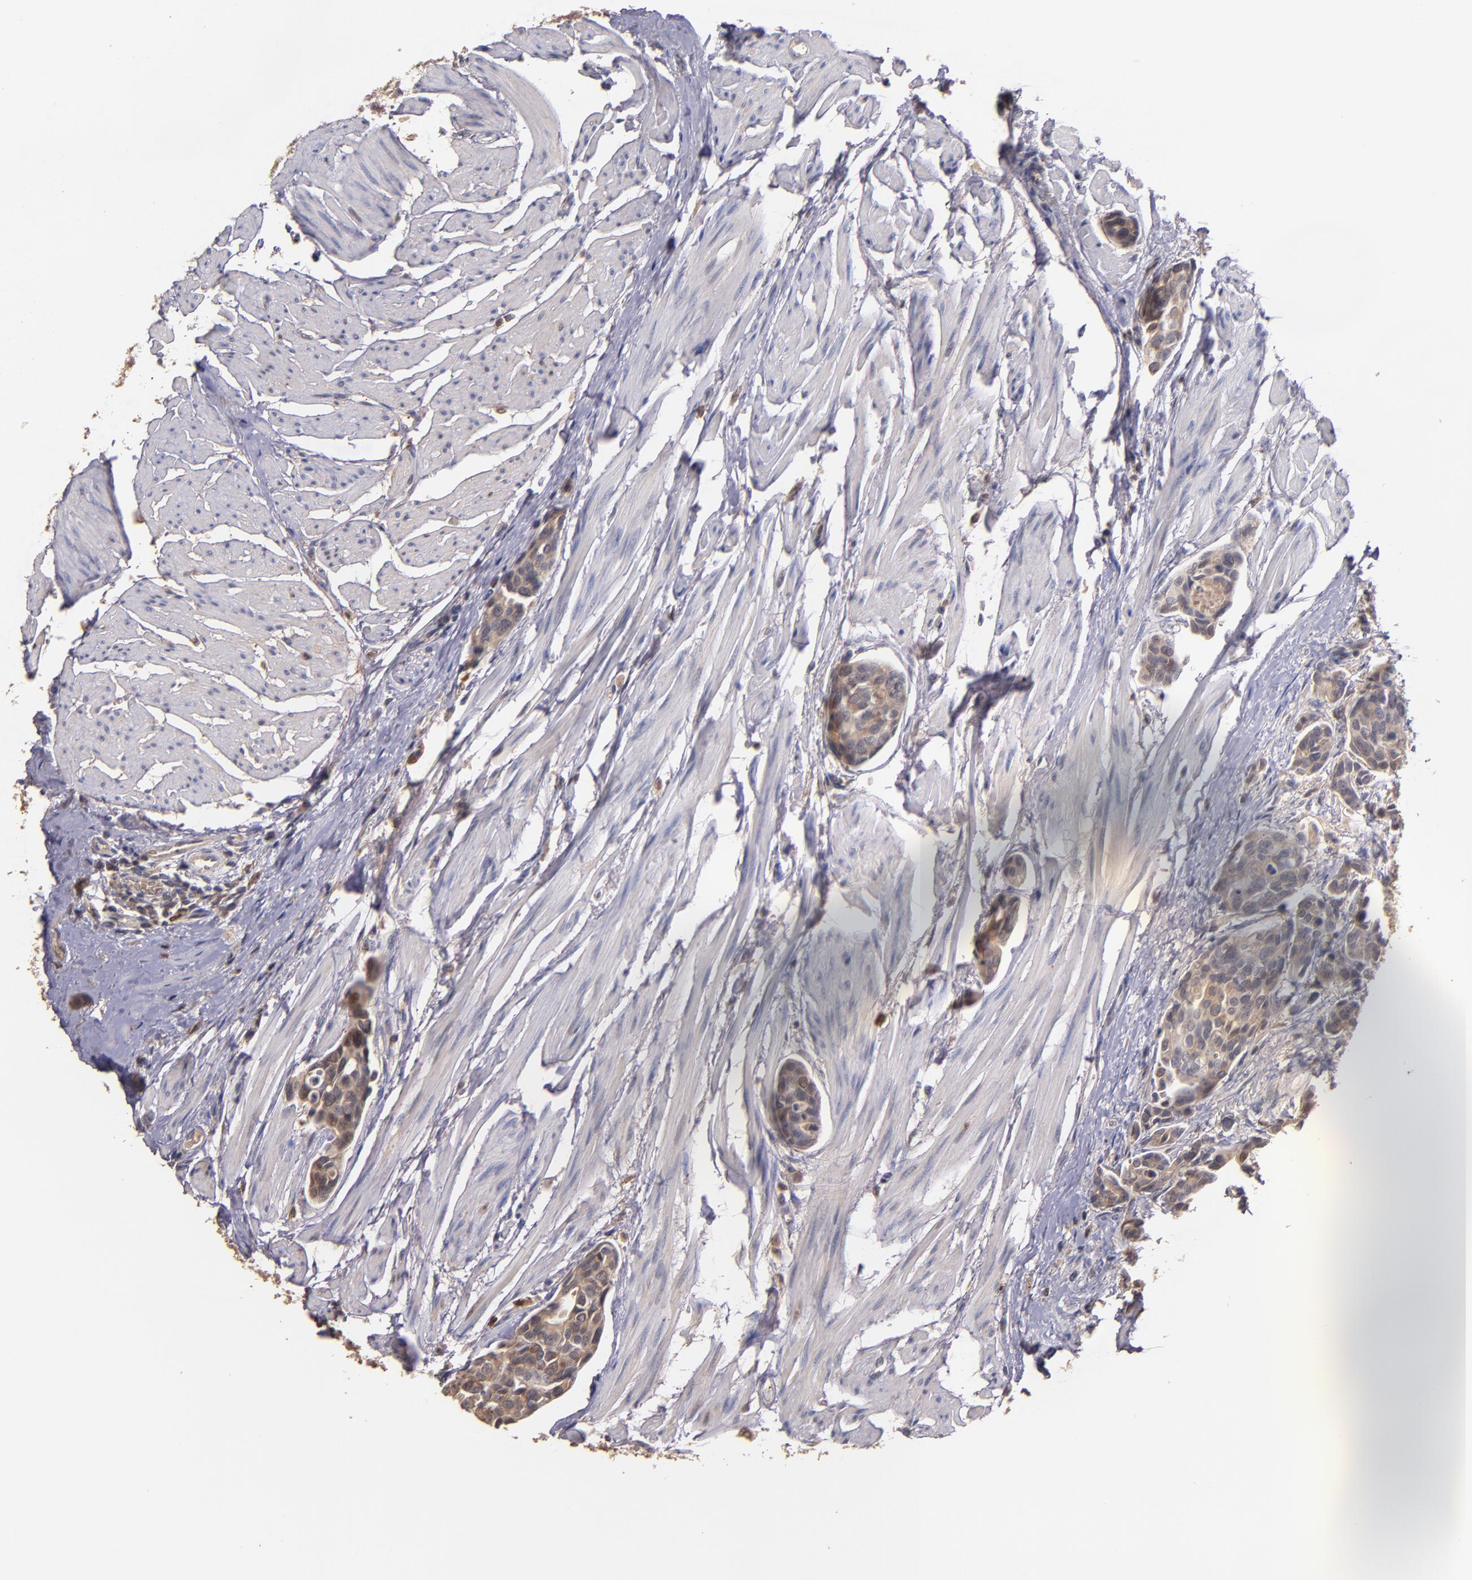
{"staining": {"intensity": "moderate", "quantity": ">75%", "location": "cytoplasmic/membranous"}, "tissue": "urothelial cancer", "cell_type": "Tumor cells", "image_type": "cancer", "snomed": [{"axis": "morphology", "description": "Urothelial carcinoma, High grade"}, {"axis": "topography", "description": "Urinary bladder"}], "caption": "Moderate cytoplasmic/membranous protein positivity is appreciated in approximately >75% of tumor cells in urothelial carcinoma (high-grade).", "gene": "PTS", "patient": {"sex": "male", "age": 78}}